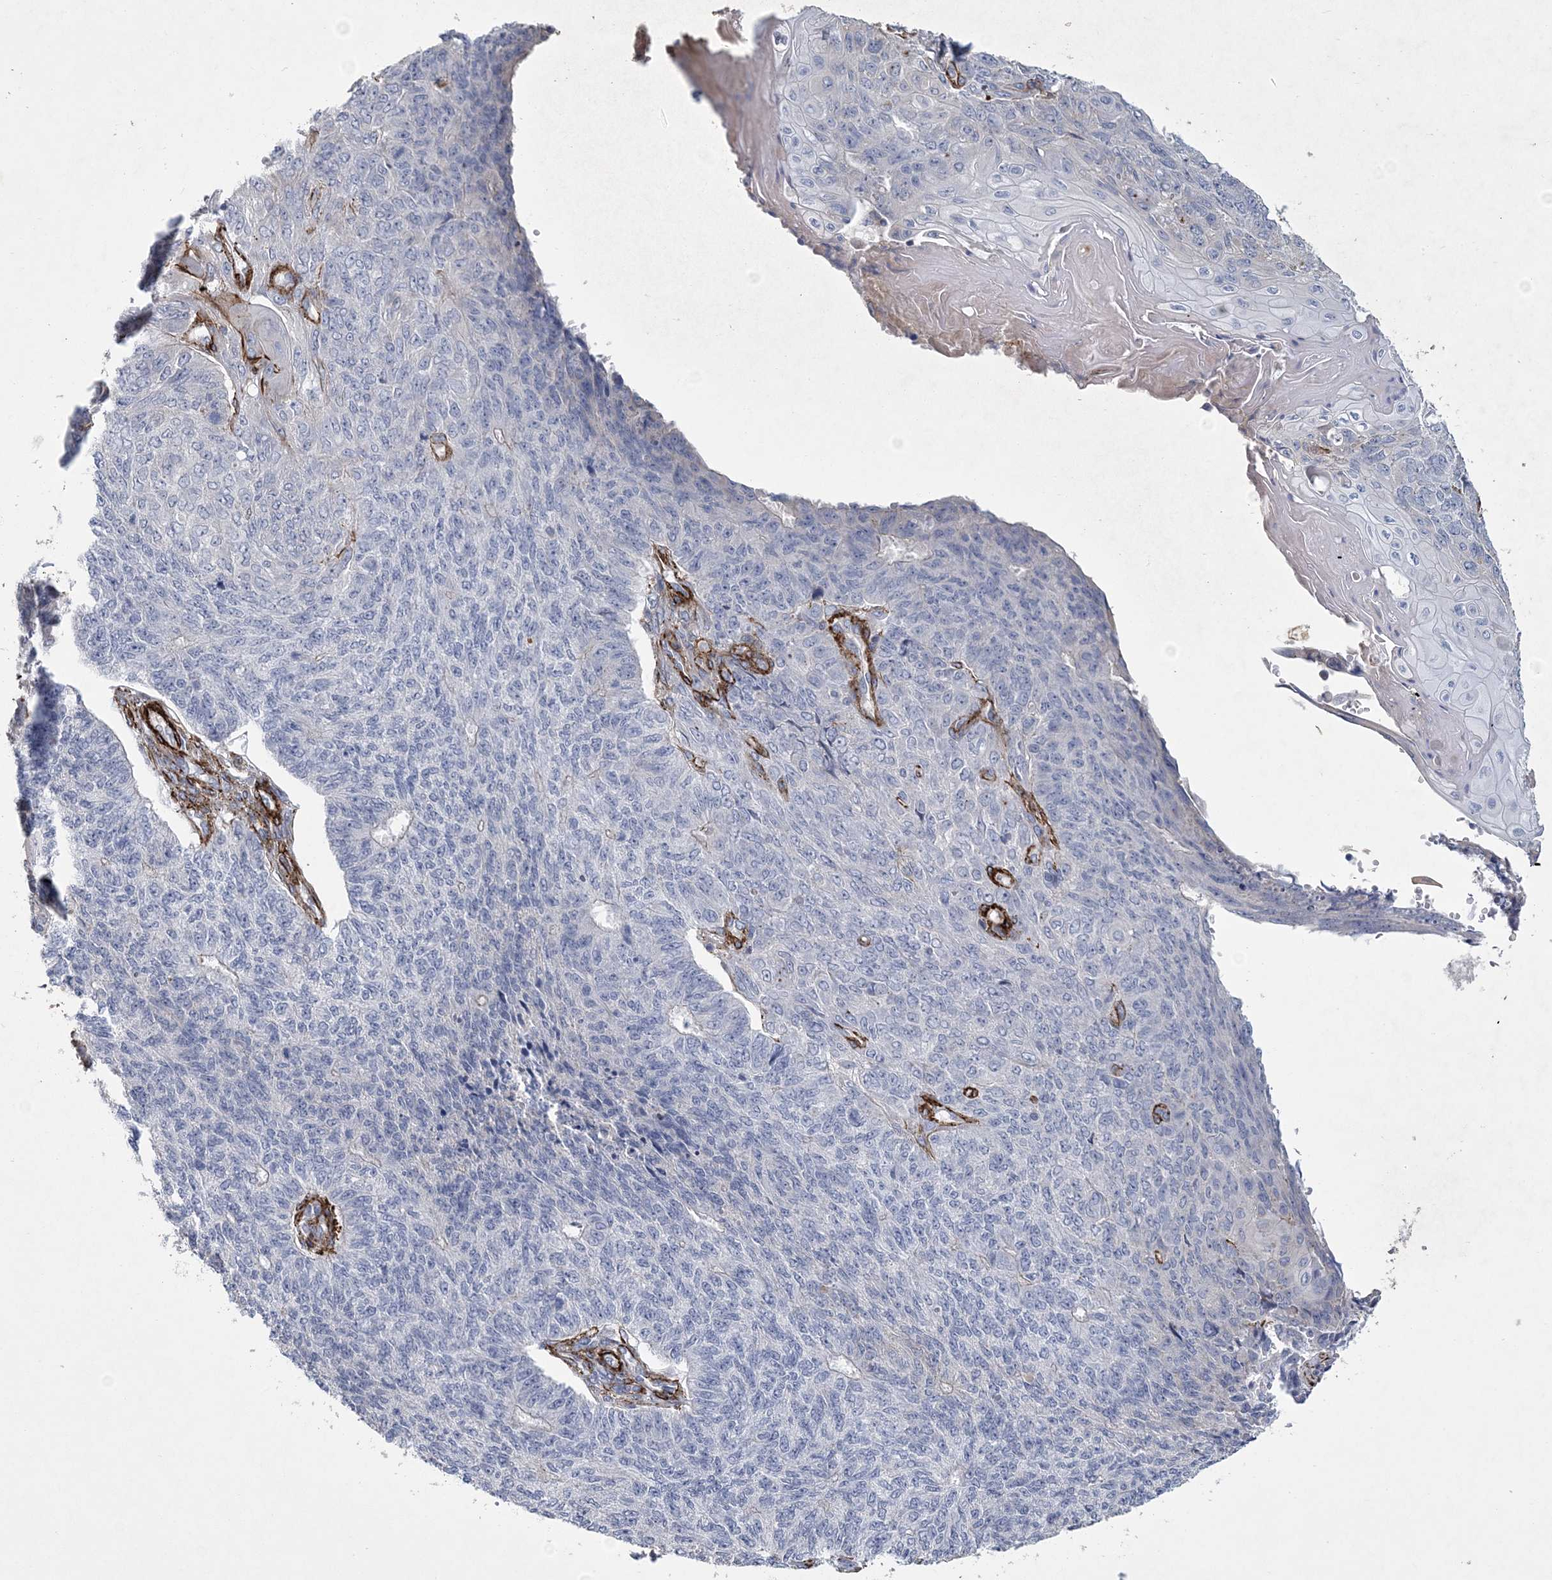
{"staining": {"intensity": "negative", "quantity": "none", "location": "none"}, "tissue": "endometrial cancer", "cell_type": "Tumor cells", "image_type": "cancer", "snomed": [{"axis": "morphology", "description": "Adenocarcinoma, NOS"}, {"axis": "topography", "description": "Endometrium"}], "caption": "Endometrial cancer (adenocarcinoma) was stained to show a protein in brown. There is no significant expression in tumor cells.", "gene": "ARSJ", "patient": {"sex": "female", "age": 32}}